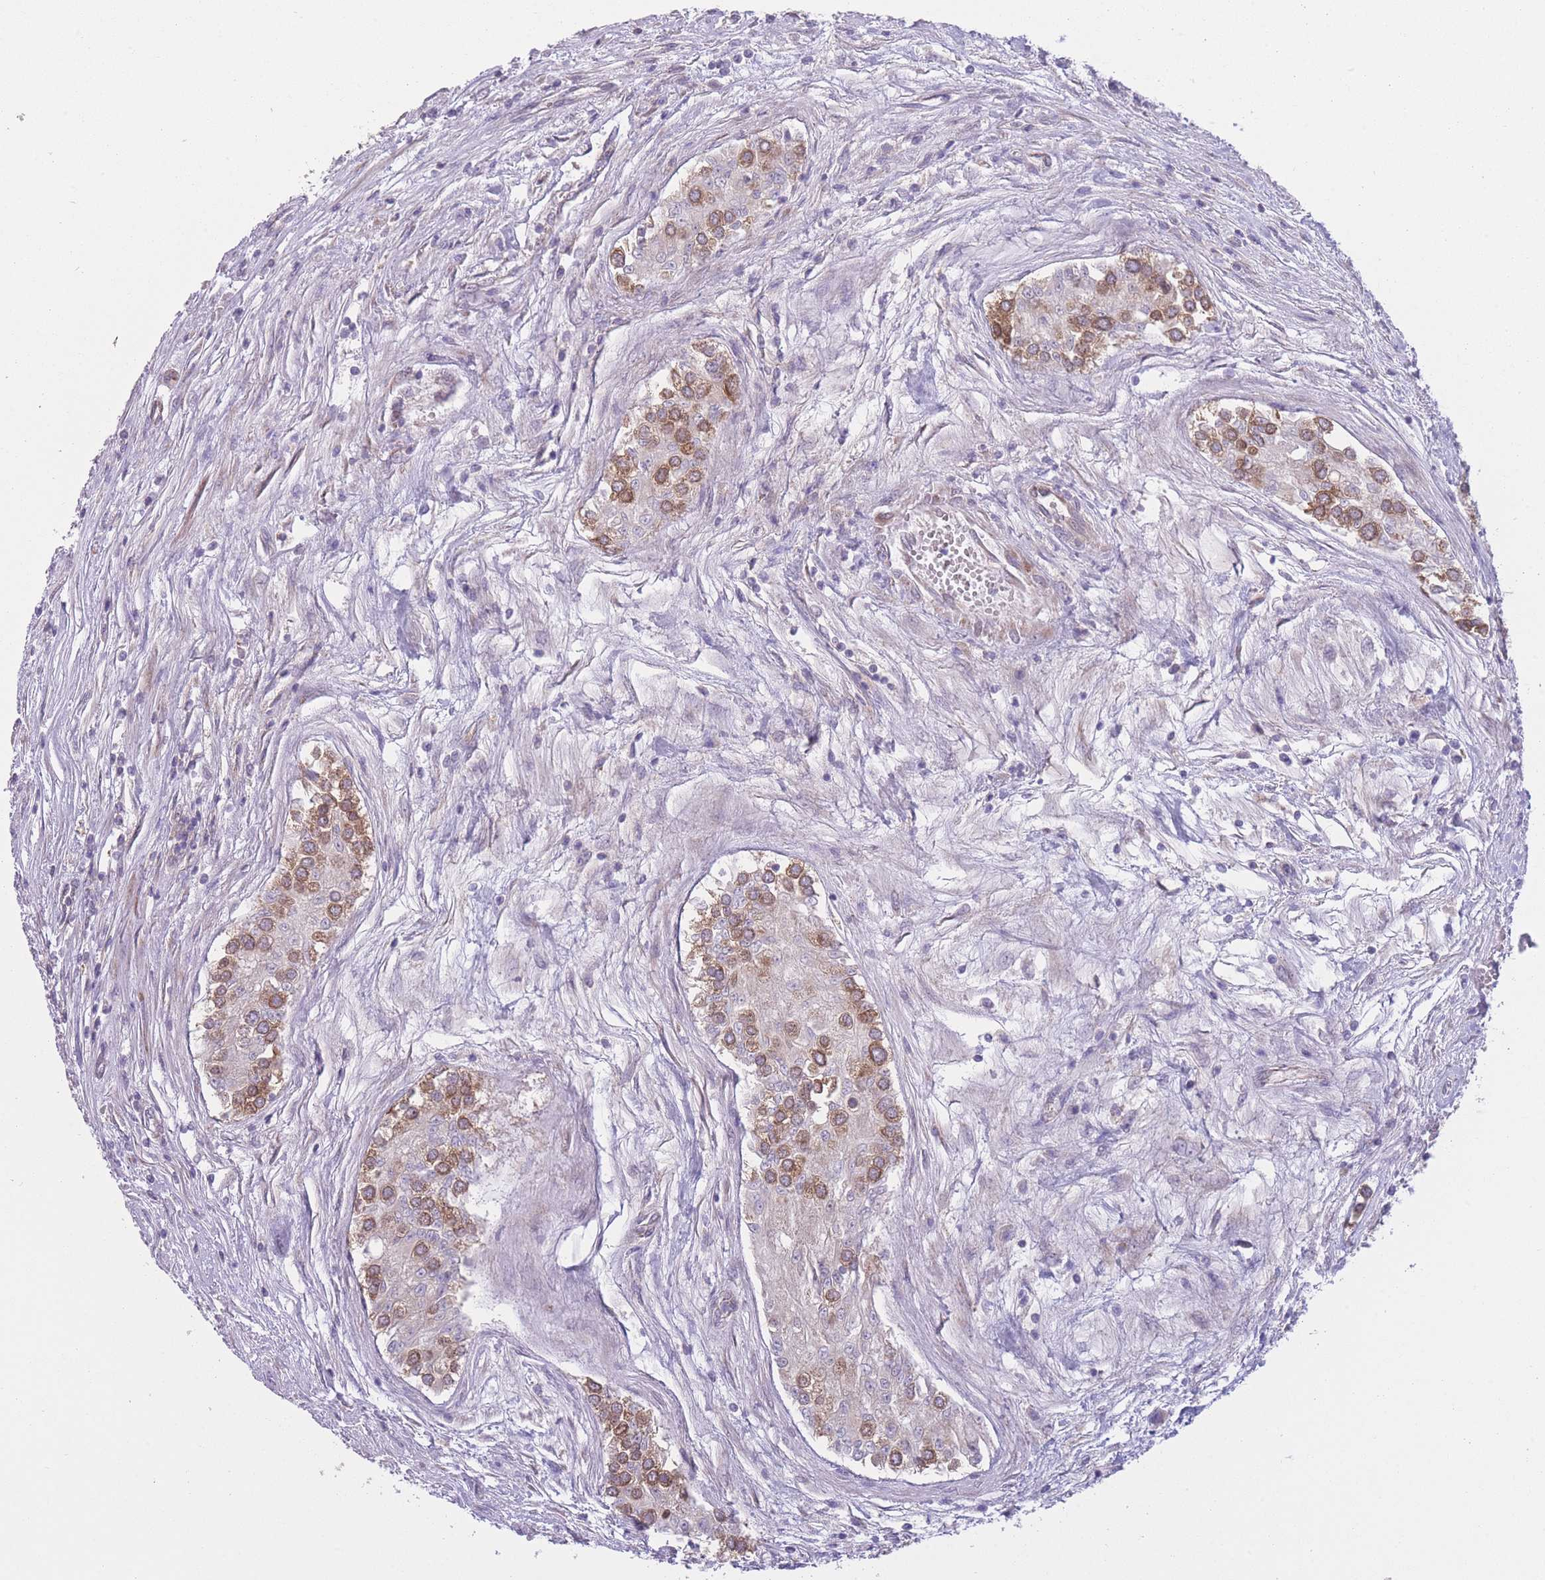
{"staining": {"intensity": "moderate", "quantity": ">75%", "location": "cytoplasmic/membranous"}, "tissue": "testis cancer", "cell_type": "Tumor cells", "image_type": "cancer", "snomed": [{"axis": "morphology", "description": "Carcinoma, Embryonal, NOS"}, {"axis": "topography", "description": "Testis"}], "caption": "An image of testis cancer (embryonal carcinoma) stained for a protein reveals moderate cytoplasmic/membranous brown staining in tumor cells. The staining was performed using DAB, with brown indicating positive protein expression. Nuclei are stained blue with hematoxylin.", "gene": "CCT6B", "patient": {"sex": "male", "age": 25}}